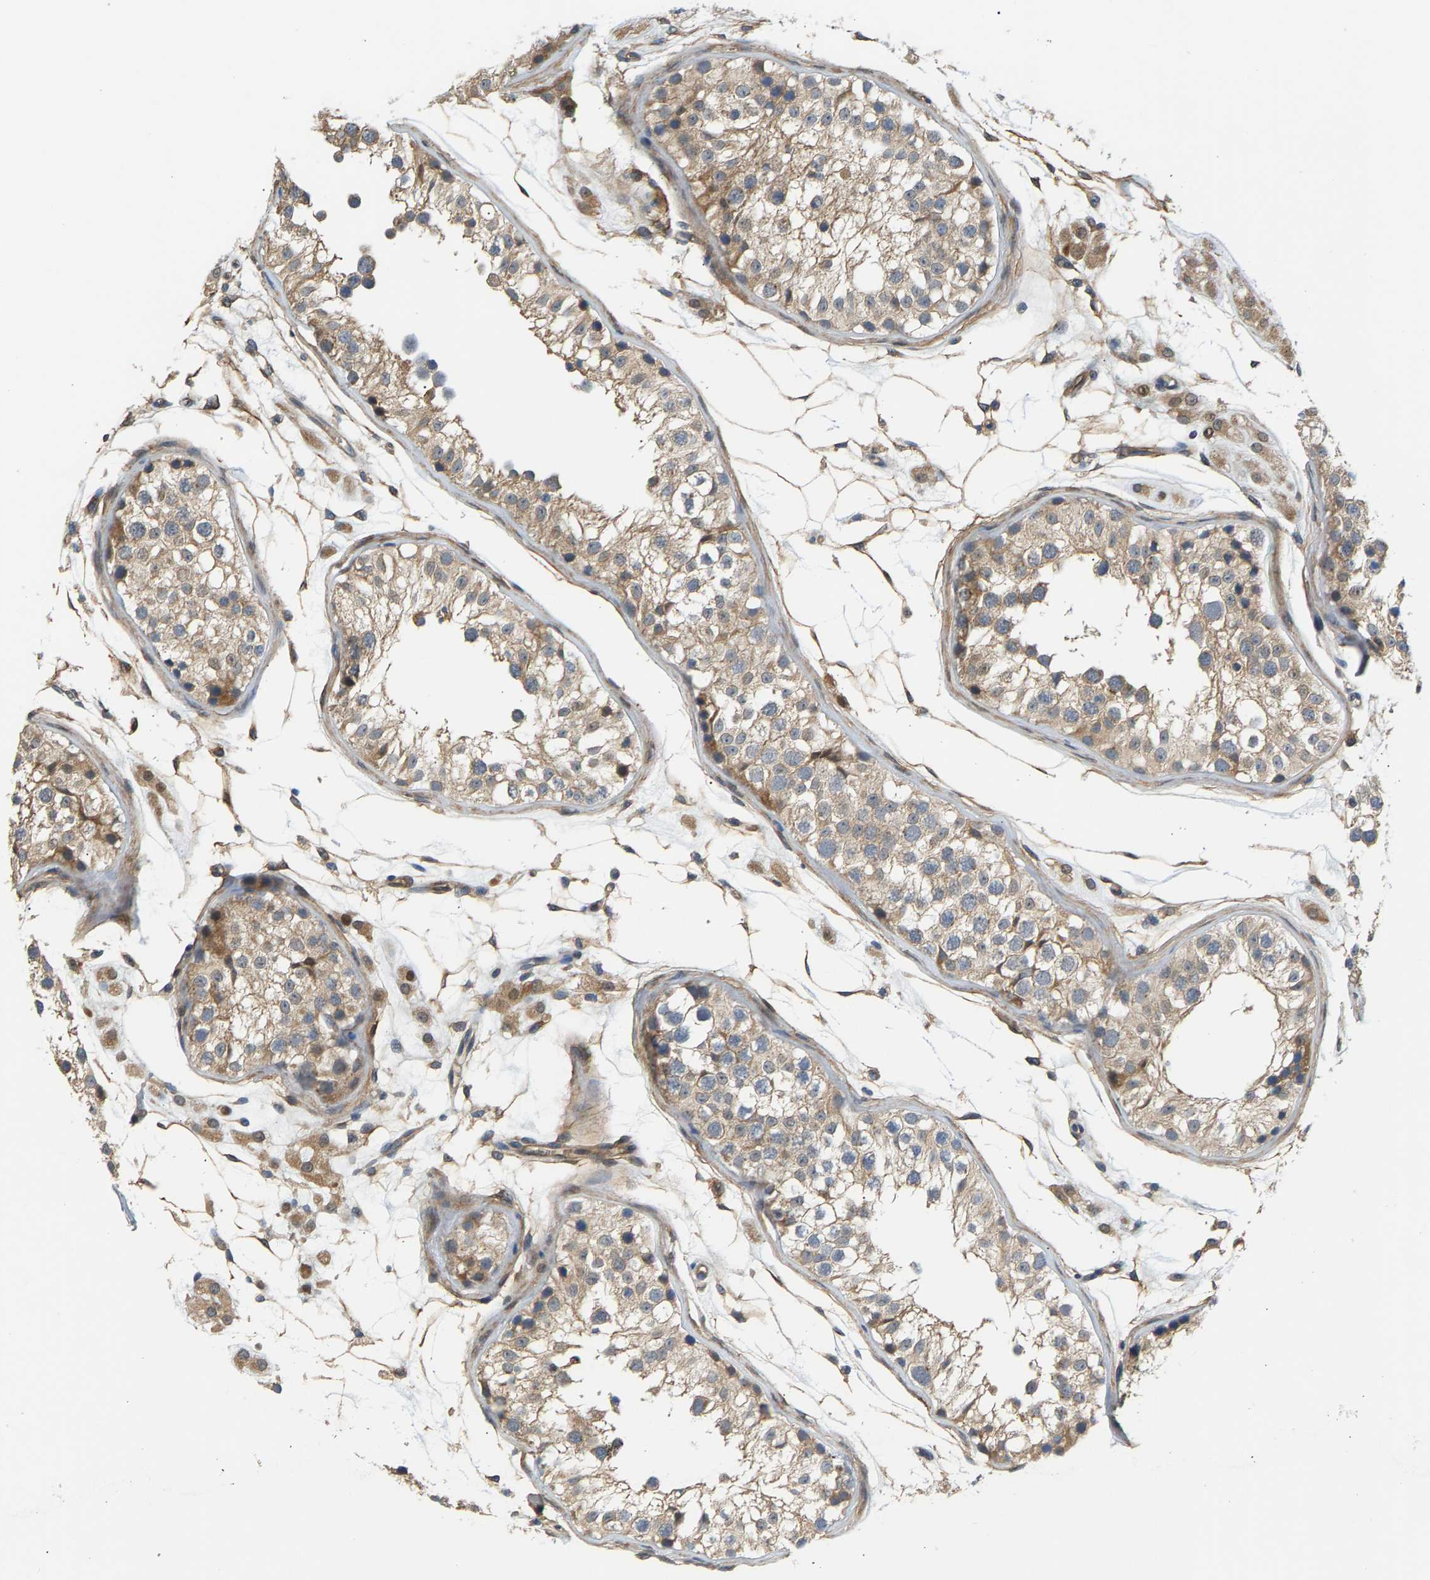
{"staining": {"intensity": "moderate", "quantity": "25%-75%", "location": "cytoplasmic/membranous"}, "tissue": "testis", "cell_type": "Cells in seminiferous ducts", "image_type": "normal", "snomed": [{"axis": "morphology", "description": "Normal tissue, NOS"}, {"axis": "morphology", "description": "Adenocarcinoma, metastatic, NOS"}, {"axis": "topography", "description": "Testis"}], "caption": "A high-resolution photomicrograph shows IHC staining of benign testis, which demonstrates moderate cytoplasmic/membranous positivity in about 25%-75% of cells in seminiferous ducts.", "gene": "KRTAP27", "patient": {"sex": "male", "age": 26}}